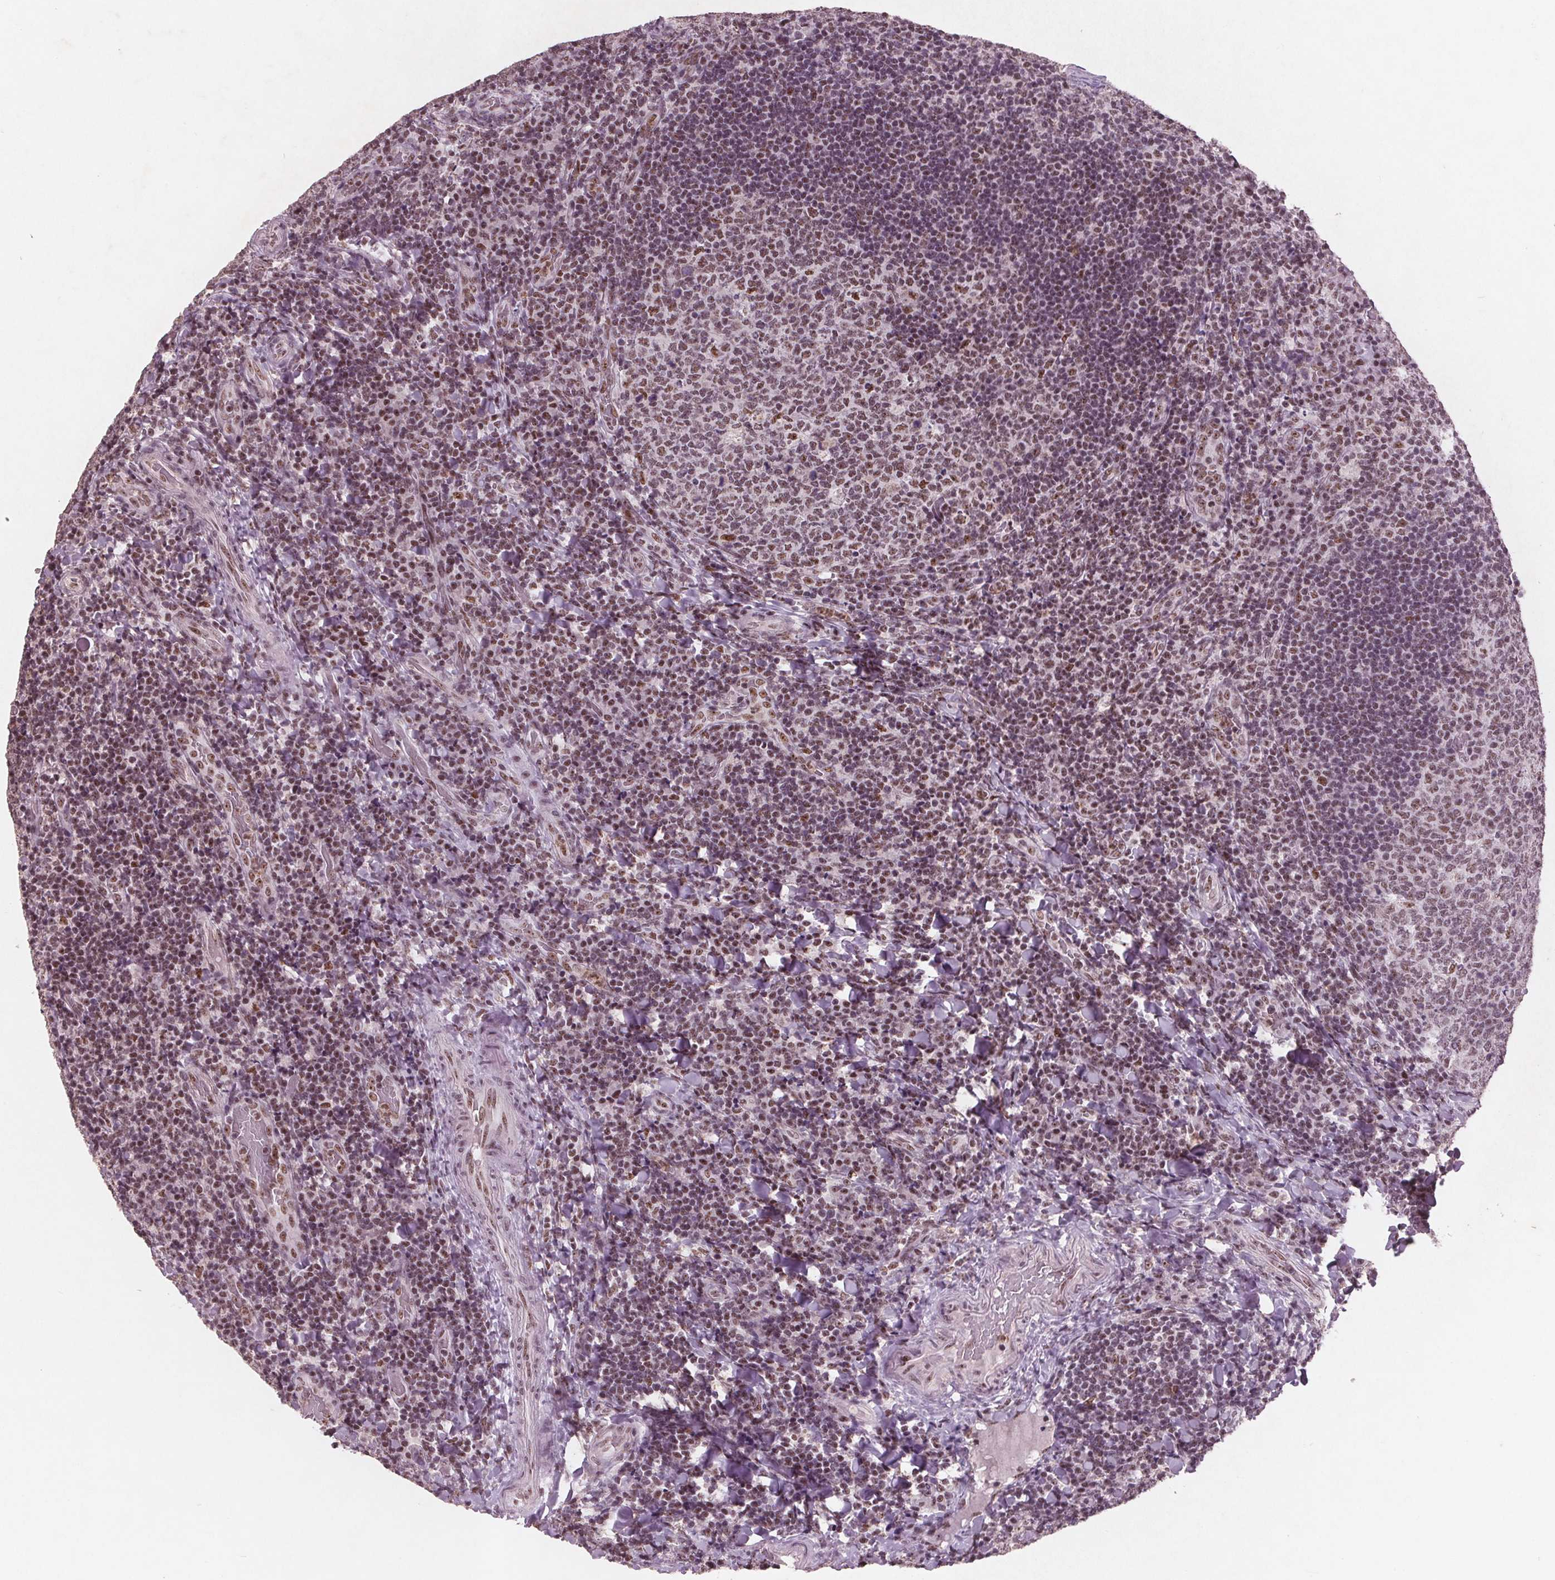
{"staining": {"intensity": "moderate", "quantity": "25%-75%", "location": "nuclear"}, "tissue": "tonsil", "cell_type": "Germinal center cells", "image_type": "normal", "snomed": [{"axis": "morphology", "description": "Normal tissue, NOS"}, {"axis": "topography", "description": "Tonsil"}], "caption": "Tonsil stained for a protein (brown) exhibits moderate nuclear positive expression in about 25%-75% of germinal center cells.", "gene": "RPS6KA2", "patient": {"sex": "male", "age": 17}}